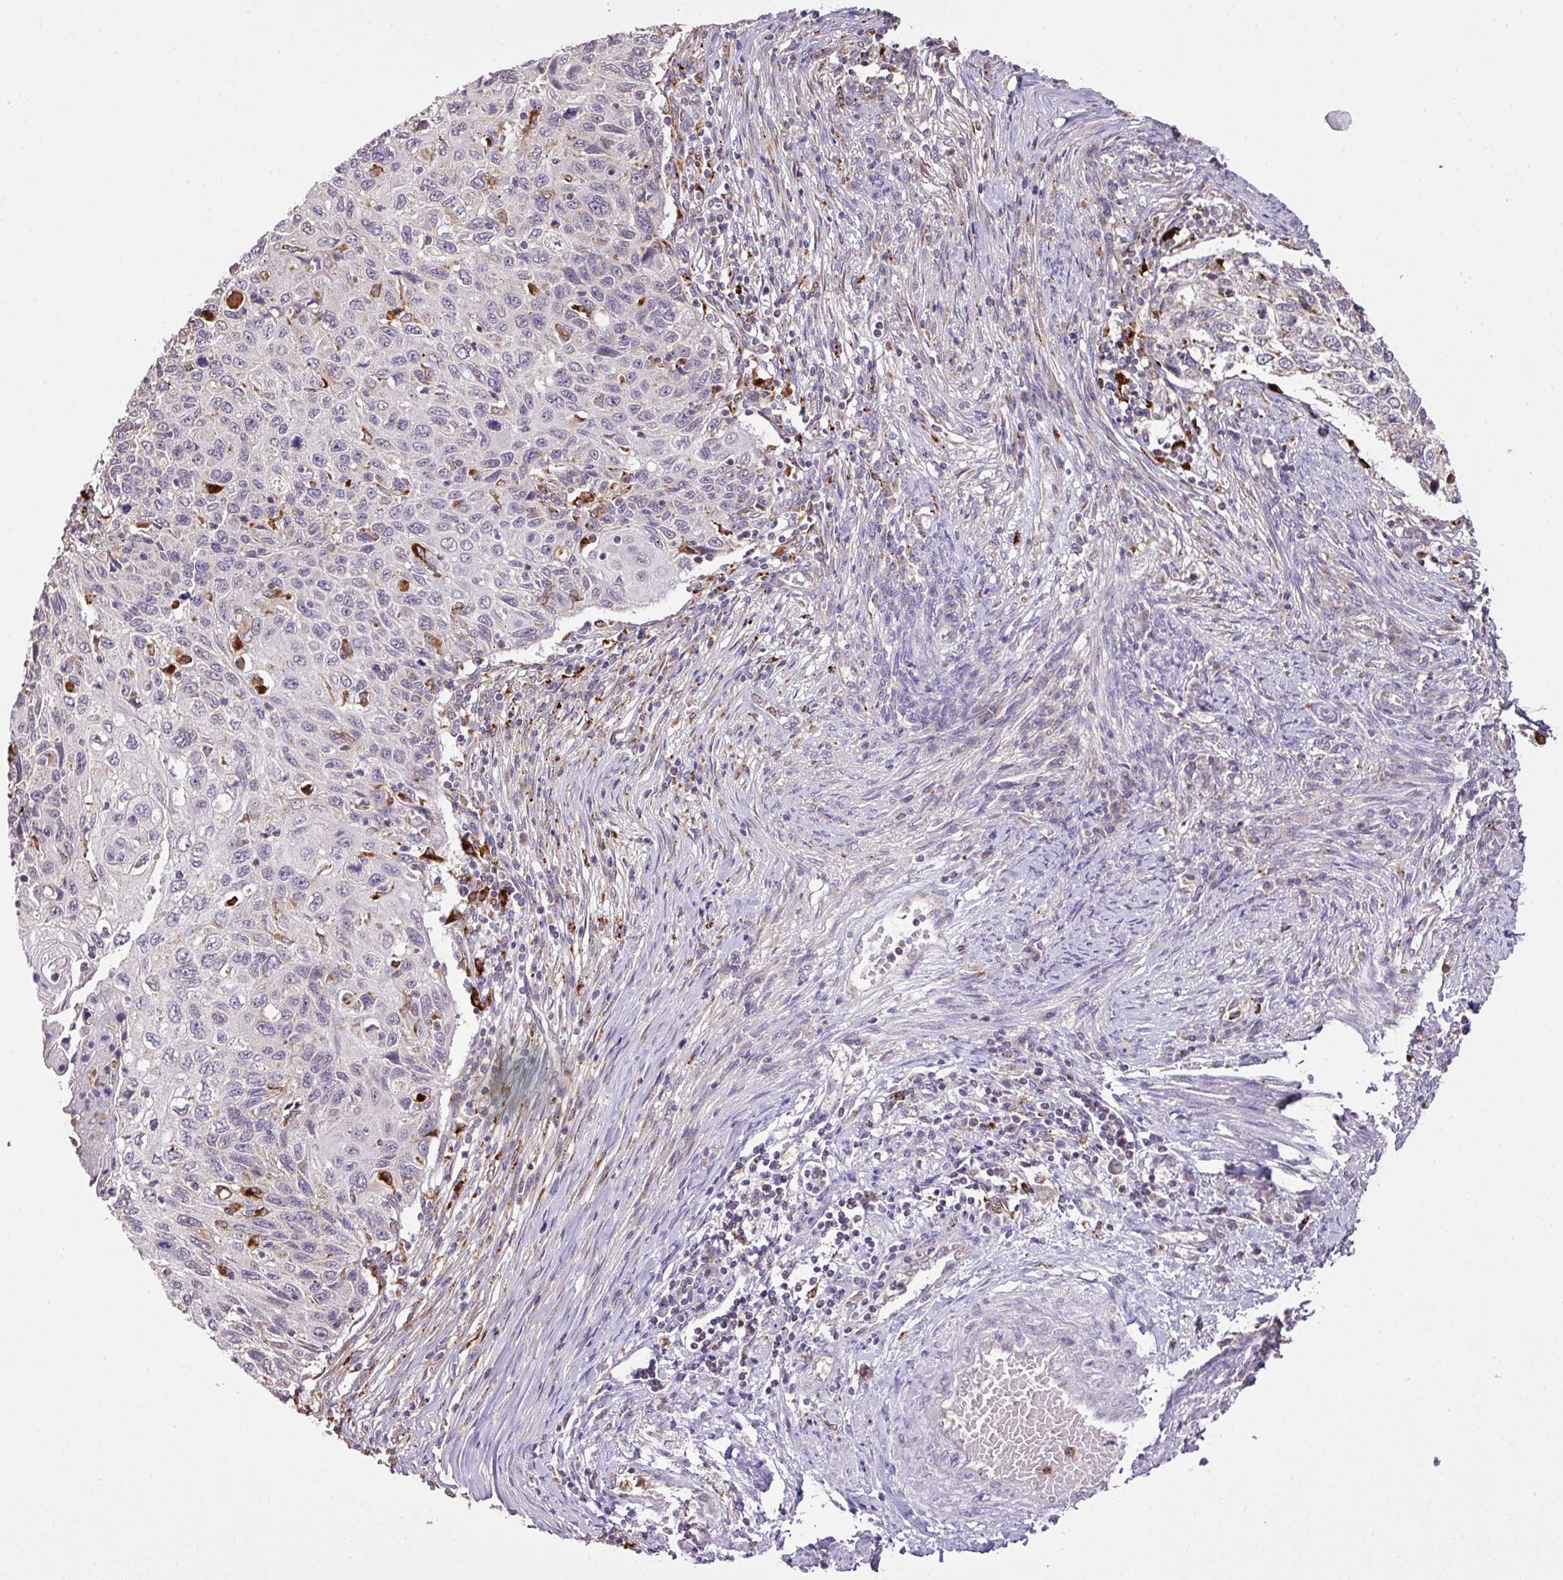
{"staining": {"intensity": "negative", "quantity": "none", "location": "none"}, "tissue": "cervical cancer", "cell_type": "Tumor cells", "image_type": "cancer", "snomed": [{"axis": "morphology", "description": "Squamous cell carcinoma, NOS"}, {"axis": "topography", "description": "Cervix"}], "caption": "Tumor cells are negative for brown protein staining in cervical cancer (squamous cell carcinoma). Brightfield microscopy of immunohistochemistry stained with DAB (3,3'-diaminobenzidine) (brown) and hematoxylin (blue), captured at high magnification.", "gene": "SMCO4", "patient": {"sex": "female", "age": 70}}